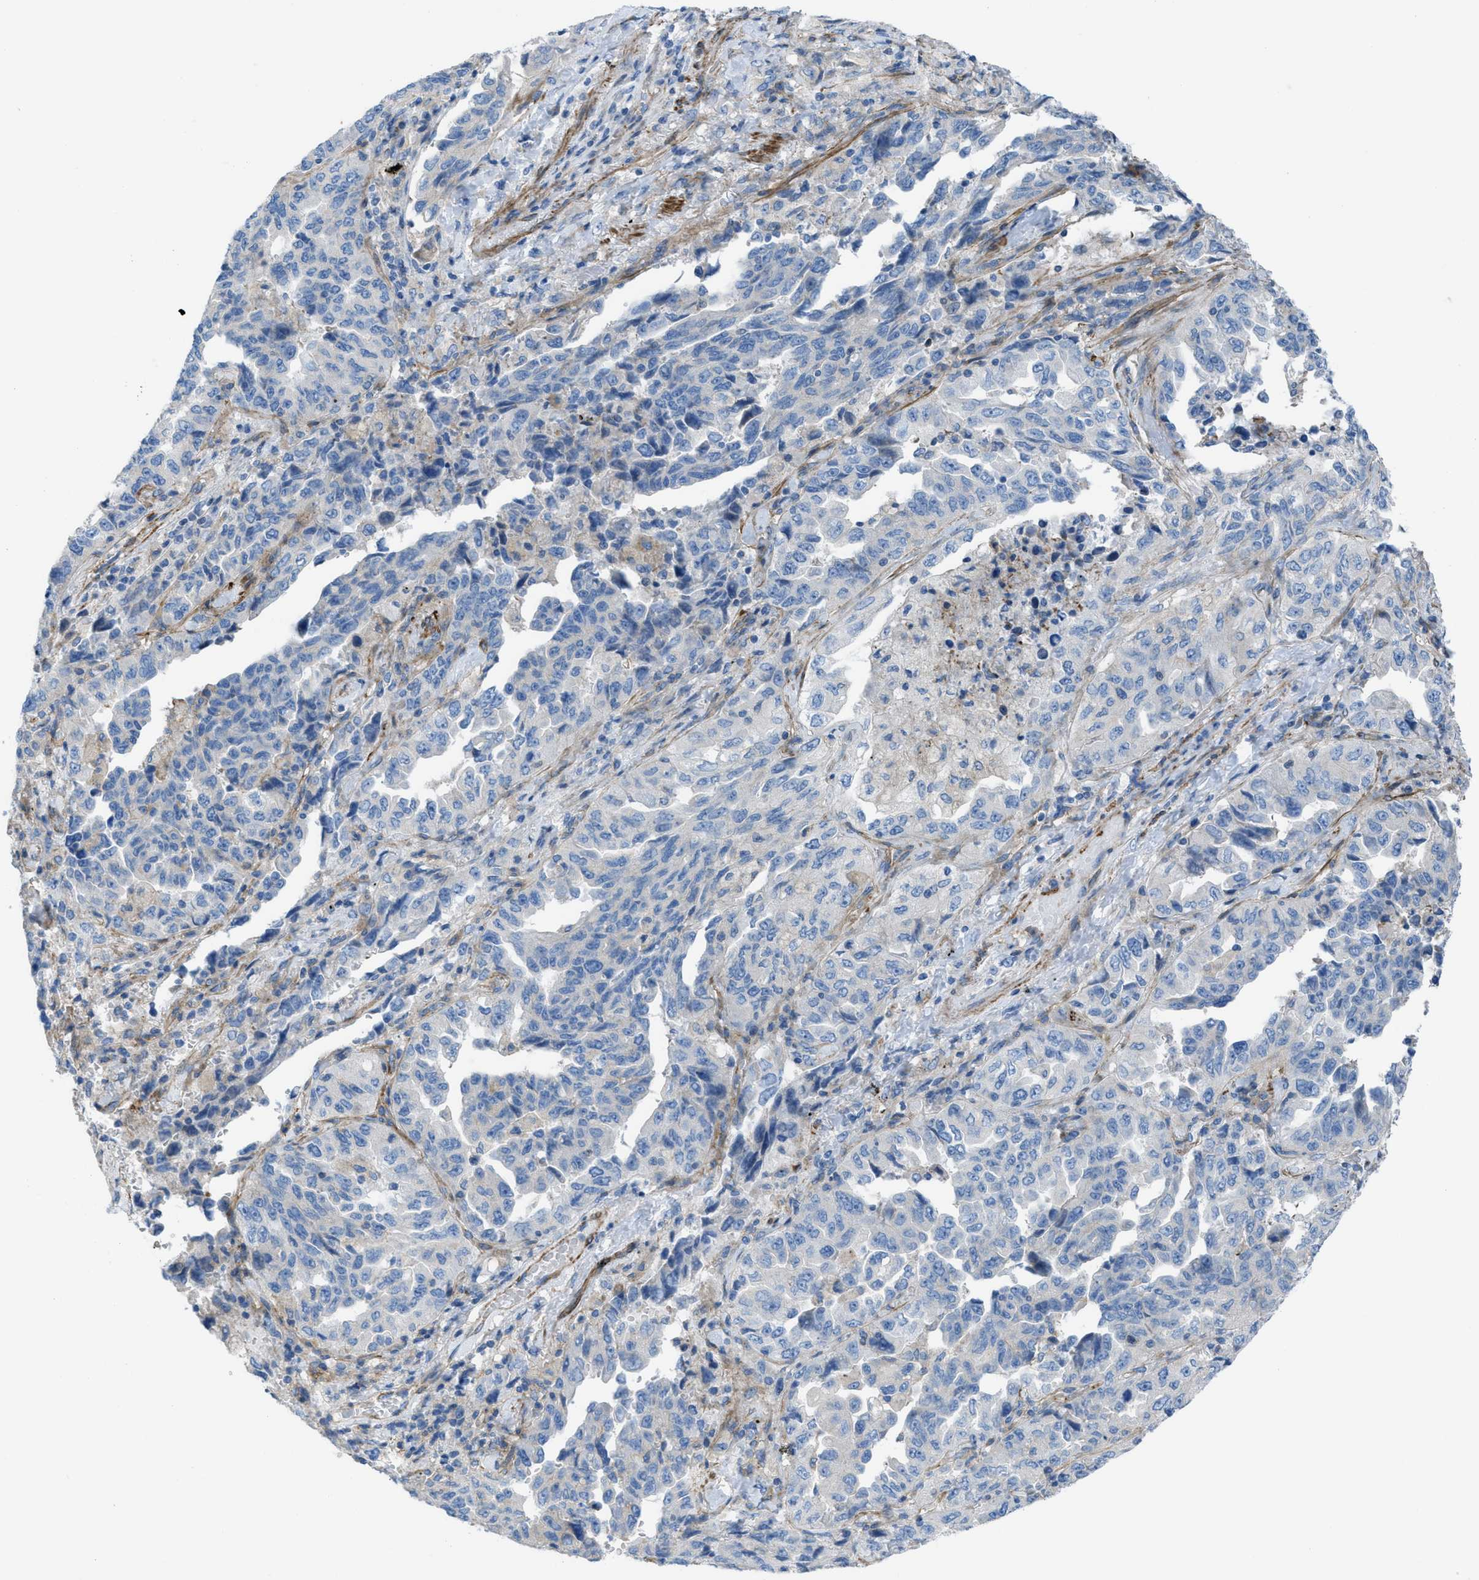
{"staining": {"intensity": "negative", "quantity": "none", "location": "none"}, "tissue": "lung cancer", "cell_type": "Tumor cells", "image_type": "cancer", "snomed": [{"axis": "morphology", "description": "Adenocarcinoma, NOS"}, {"axis": "topography", "description": "Lung"}], "caption": "DAB immunohistochemical staining of lung cancer exhibits no significant staining in tumor cells.", "gene": "KCNH7", "patient": {"sex": "female", "age": 51}}